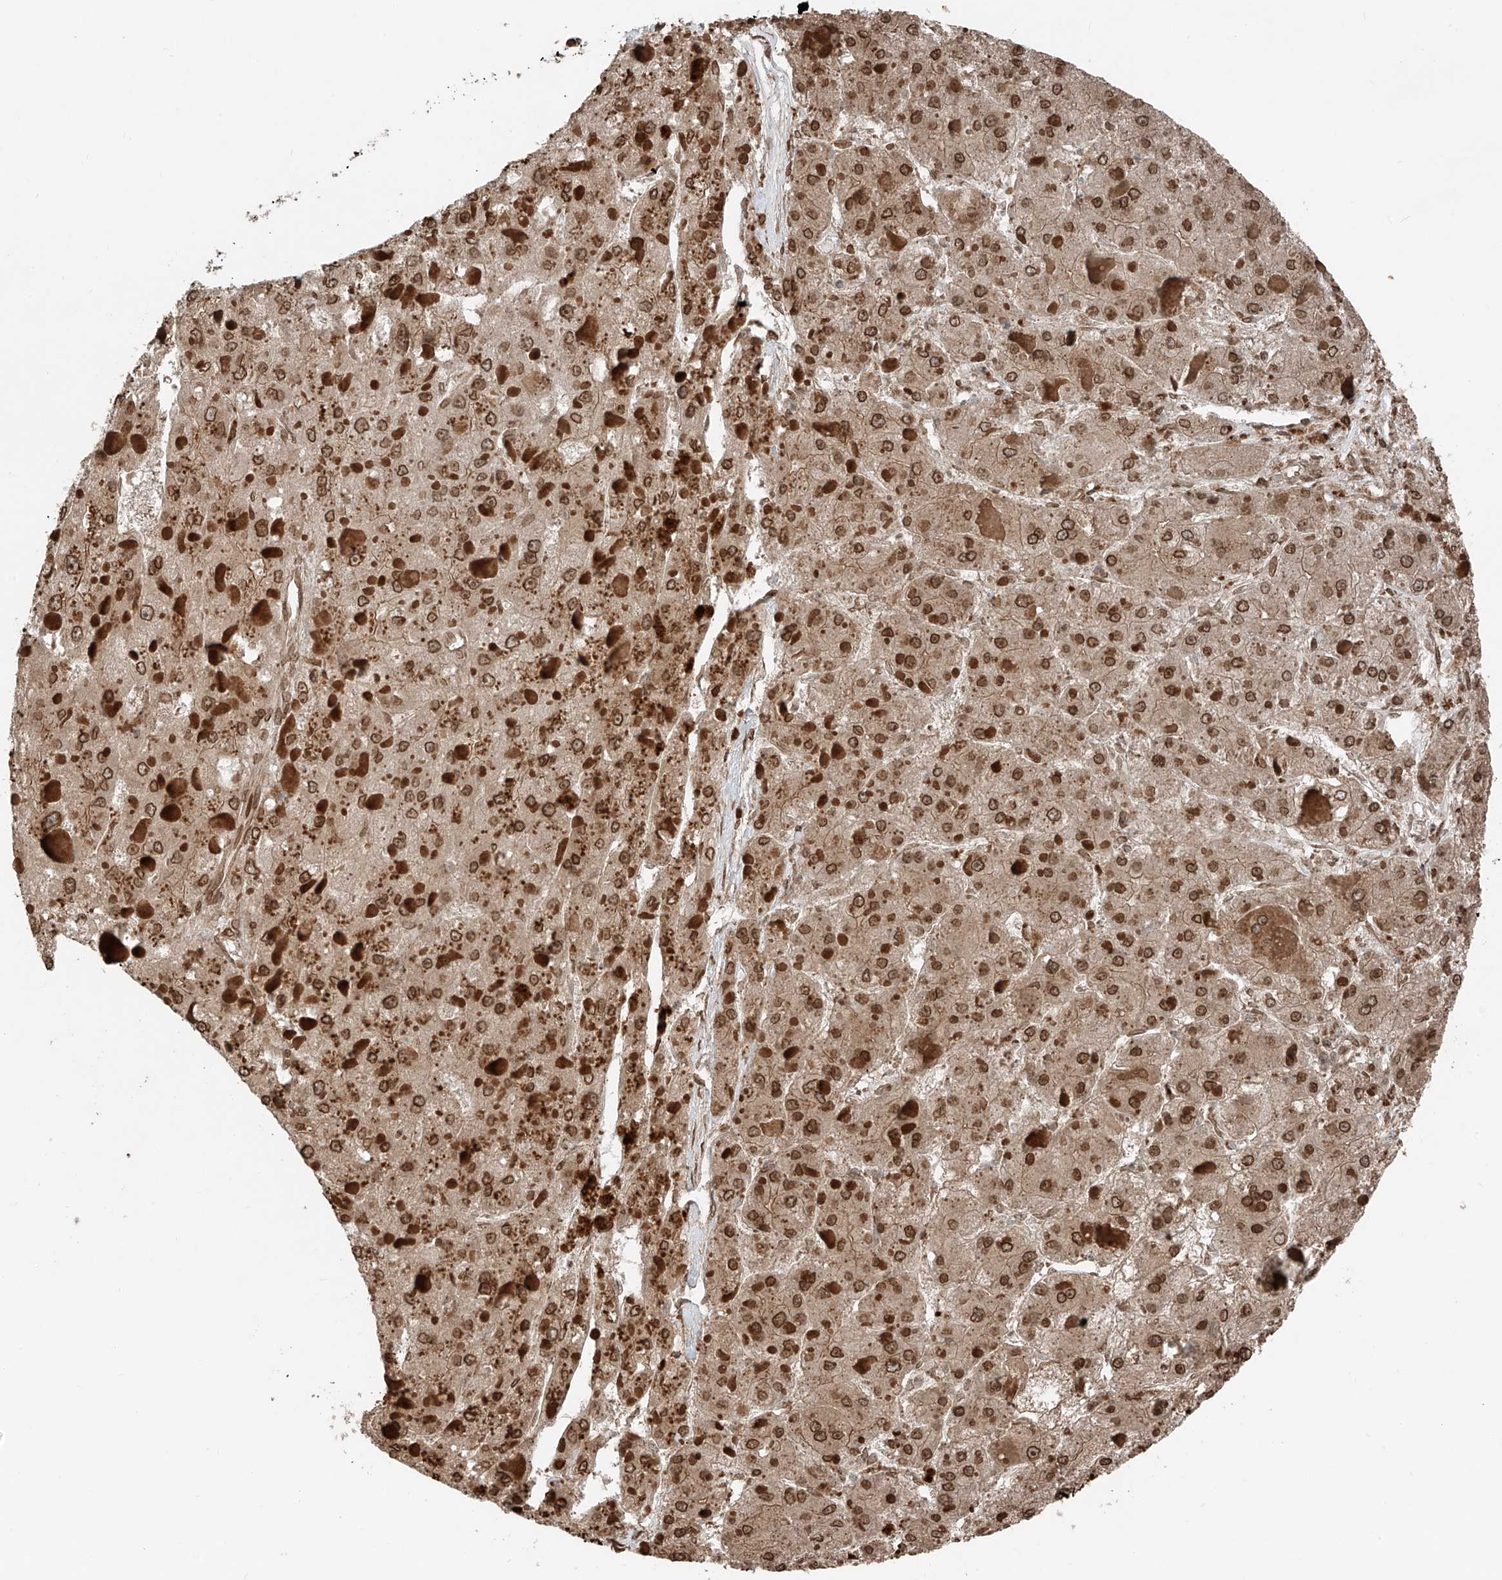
{"staining": {"intensity": "moderate", "quantity": ">75%", "location": "cytoplasmic/membranous,nuclear"}, "tissue": "liver cancer", "cell_type": "Tumor cells", "image_type": "cancer", "snomed": [{"axis": "morphology", "description": "Carcinoma, Hepatocellular, NOS"}, {"axis": "topography", "description": "Liver"}], "caption": "Immunohistochemical staining of human liver cancer shows medium levels of moderate cytoplasmic/membranous and nuclear protein staining in about >75% of tumor cells. The staining was performed using DAB (3,3'-diaminobenzidine) to visualize the protein expression in brown, while the nuclei were stained in blue with hematoxylin (Magnification: 20x).", "gene": "CEP162", "patient": {"sex": "female", "age": 73}}